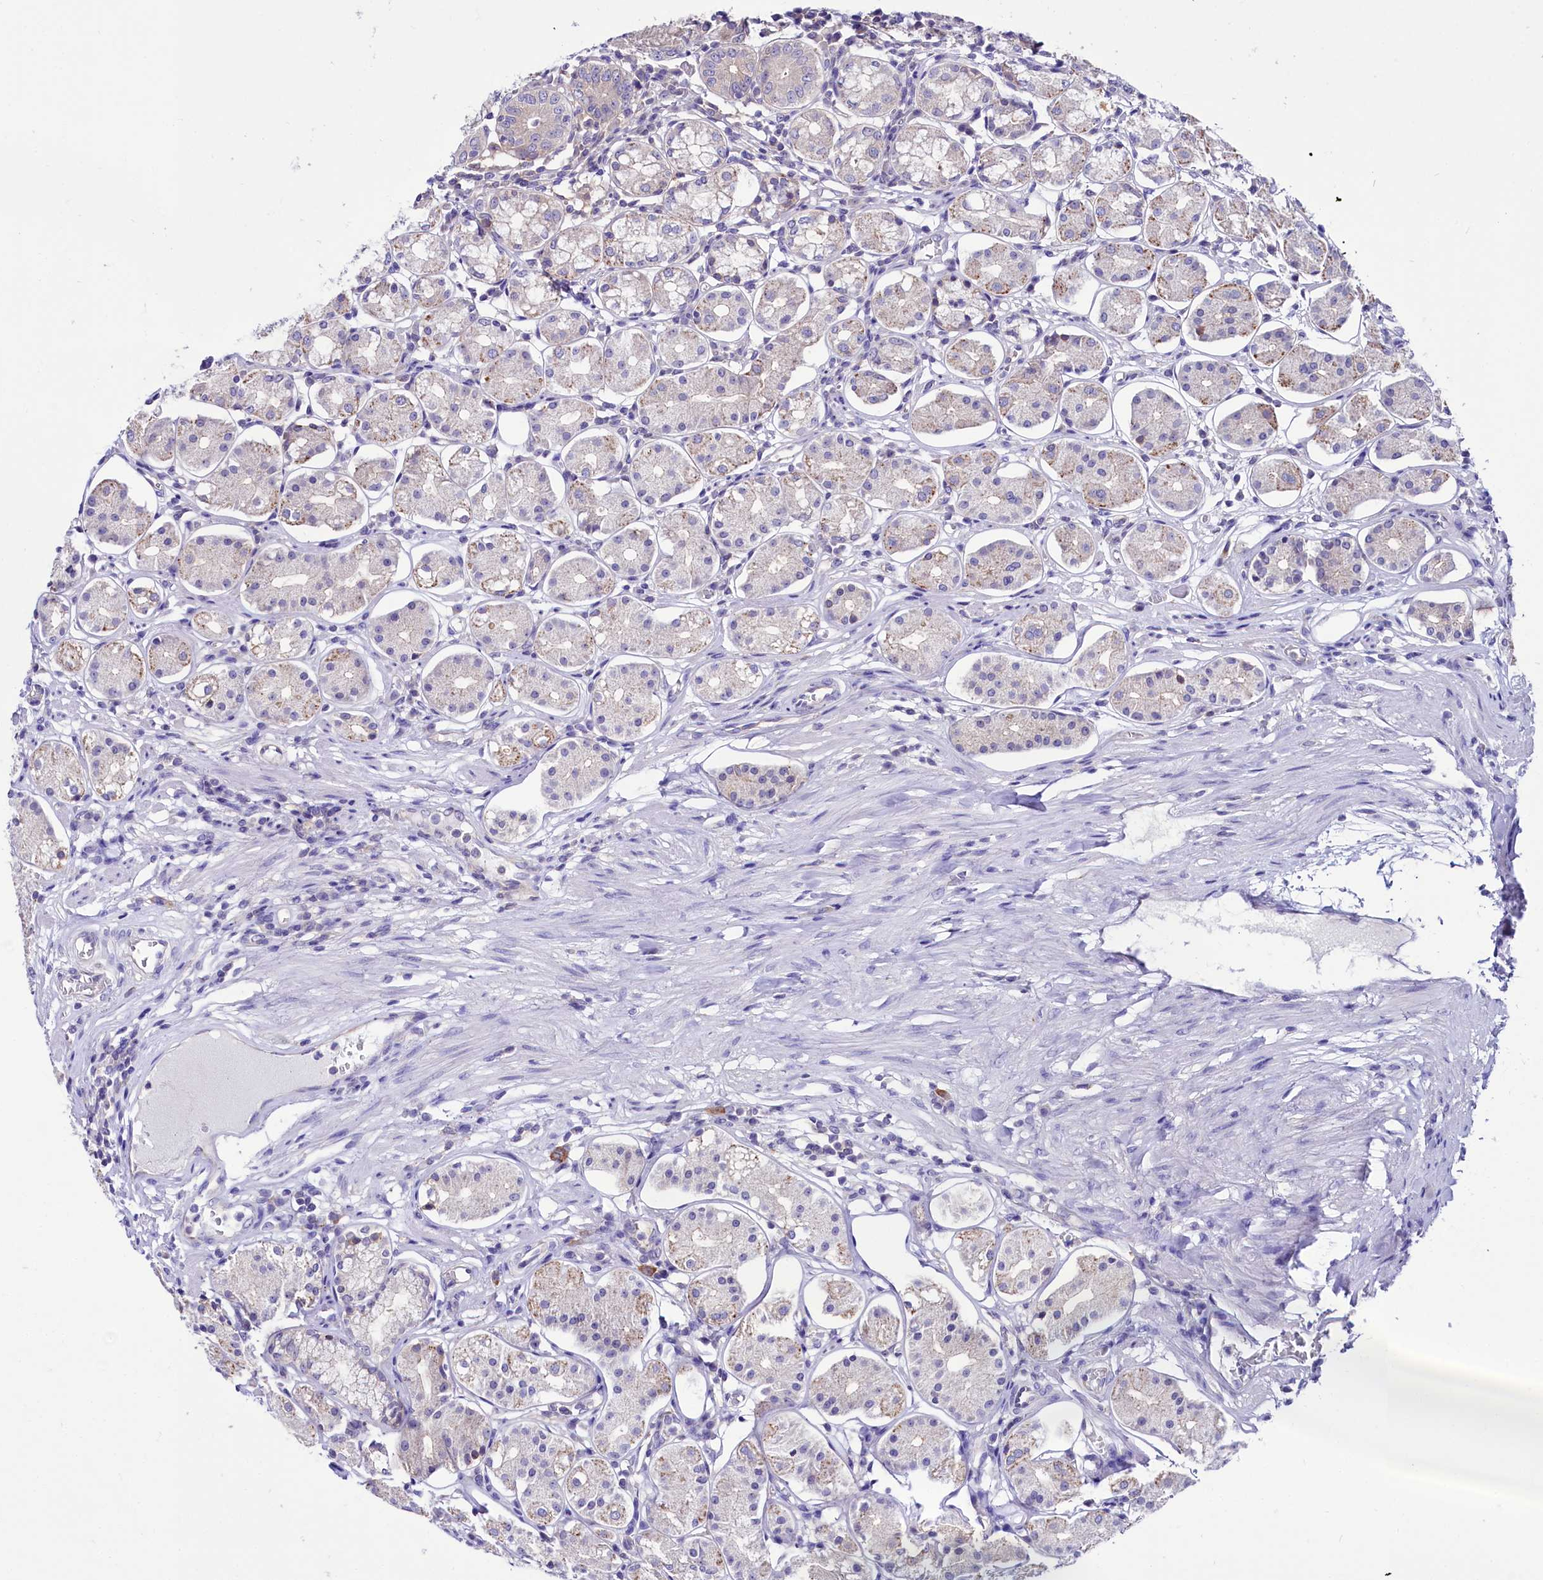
{"staining": {"intensity": "moderate", "quantity": "25%-75%", "location": "cytoplasmic/membranous"}, "tissue": "stomach", "cell_type": "Glandular cells", "image_type": "normal", "snomed": [{"axis": "morphology", "description": "Normal tissue, NOS"}, {"axis": "topography", "description": "Stomach, lower"}], "caption": "Moderate cytoplasmic/membranous expression for a protein is identified in about 25%-75% of glandular cells of benign stomach using immunohistochemistry (IHC).", "gene": "ABHD5", "patient": {"sex": "female", "age": 56}}